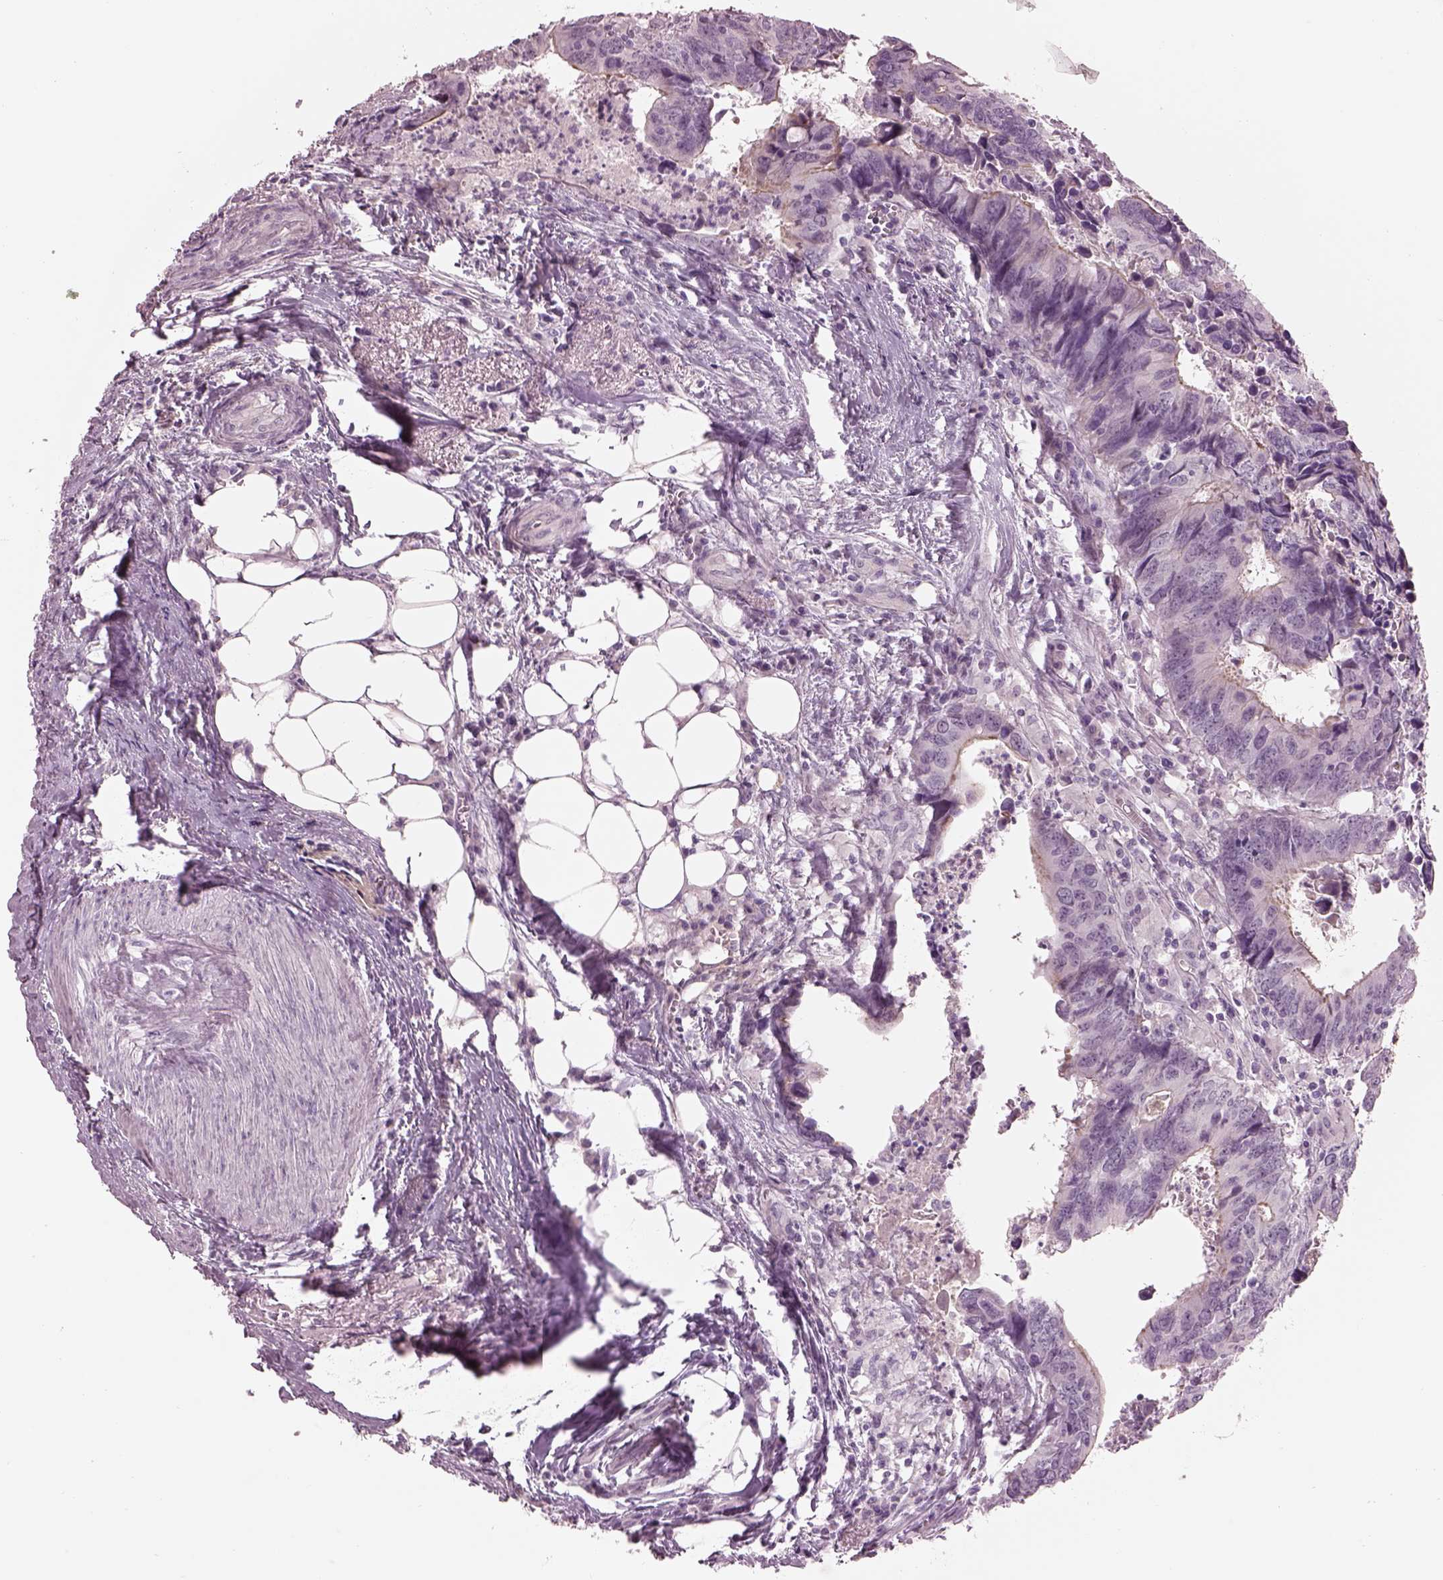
{"staining": {"intensity": "negative", "quantity": "none", "location": "none"}, "tissue": "colorectal cancer", "cell_type": "Tumor cells", "image_type": "cancer", "snomed": [{"axis": "morphology", "description": "Adenocarcinoma, NOS"}, {"axis": "topography", "description": "Colon"}], "caption": "Protein analysis of adenocarcinoma (colorectal) exhibits no significant positivity in tumor cells. (DAB immunohistochemistry with hematoxylin counter stain).", "gene": "CACNG4", "patient": {"sex": "female", "age": 82}}